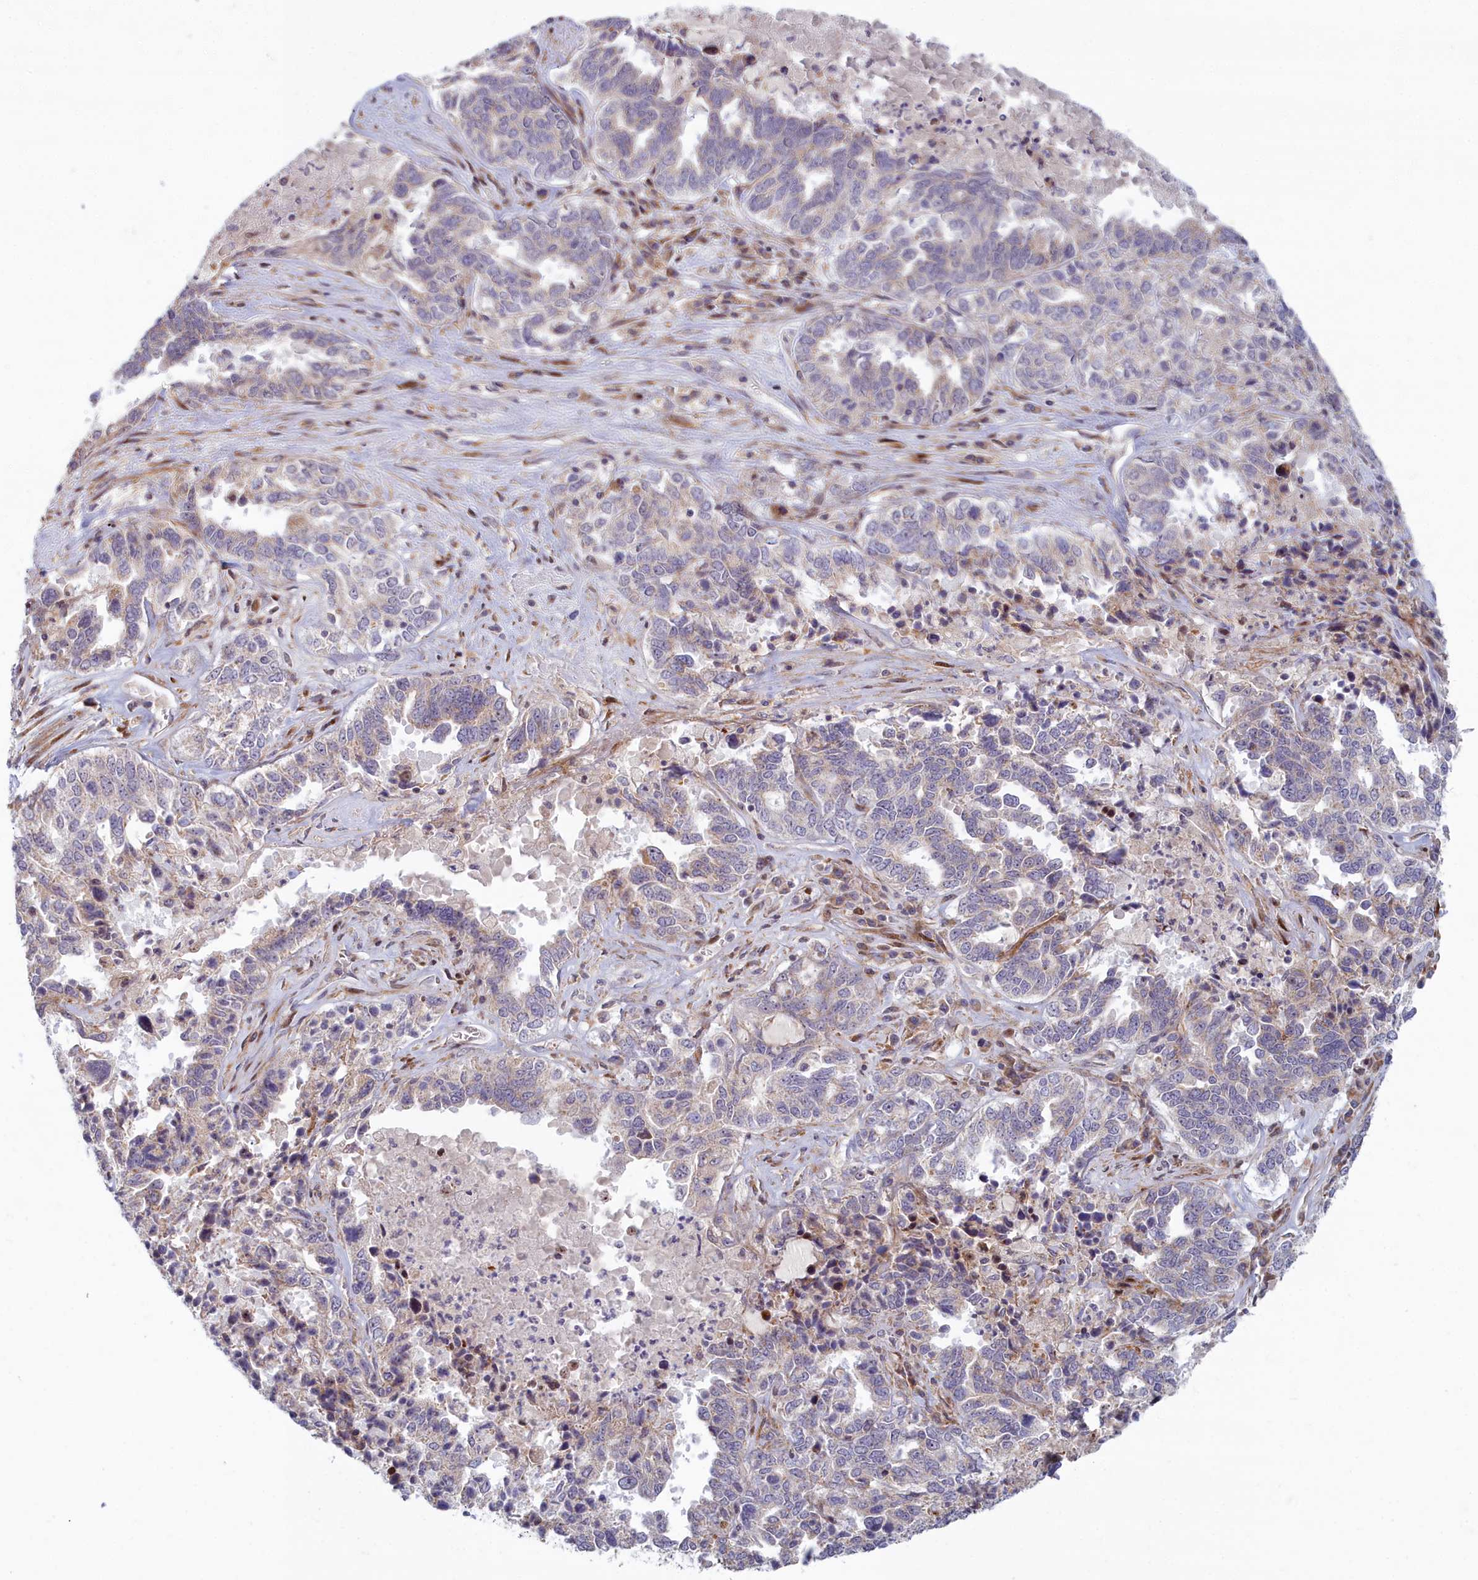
{"staining": {"intensity": "negative", "quantity": "none", "location": "none"}, "tissue": "ovarian cancer", "cell_type": "Tumor cells", "image_type": "cancer", "snomed": [{"axis": "morphology", "description": "Carcinoma, endometroid"}, {"axis": "topography", "description": "Ovary"}], "caption": "The micrograph shows no staining of tumor cells in ovarian cancer.", "gene": "C15orf40", "patient": {"sex": "female", "age": 62}}